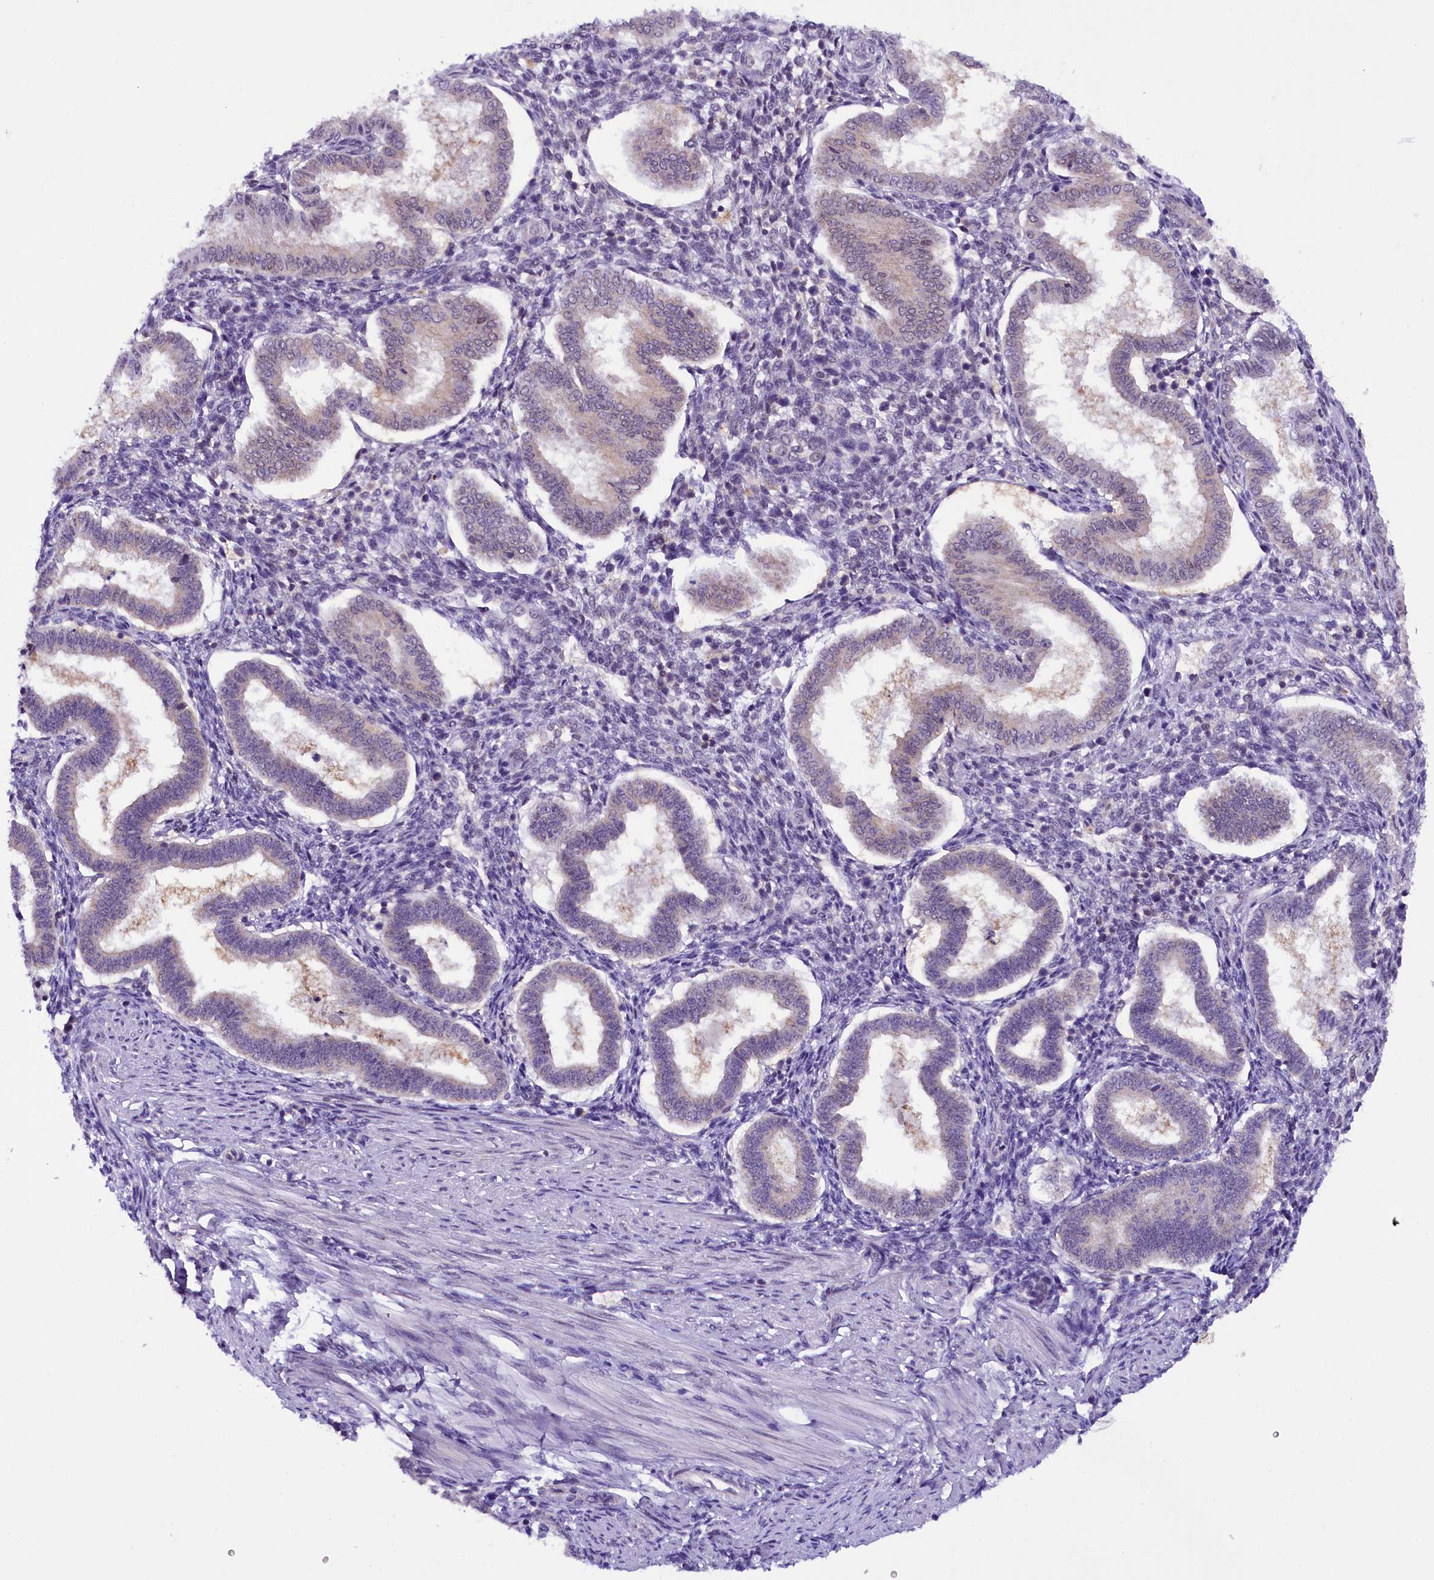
{"staining": {"intensity": "negative", "quantity": "none", "location": "none"}, "tissue": "endometrium", "cell_type": "Cells in endometrial stroma", "image_type": "normal", "snomed": [{"axis": "morphology", "description": "Normal tissue, NOS"}, {"axis": "topography", "description": "Endometrium"}], "caption": "Protein analysis of unremarkable endometrium exhibits no significant positivity in cells in endometrial stroma. (DAB immunohistochemistry (IHC), high magnification).", "gene": "IQCN", "patient": {"sex": "female", "age": 24}}